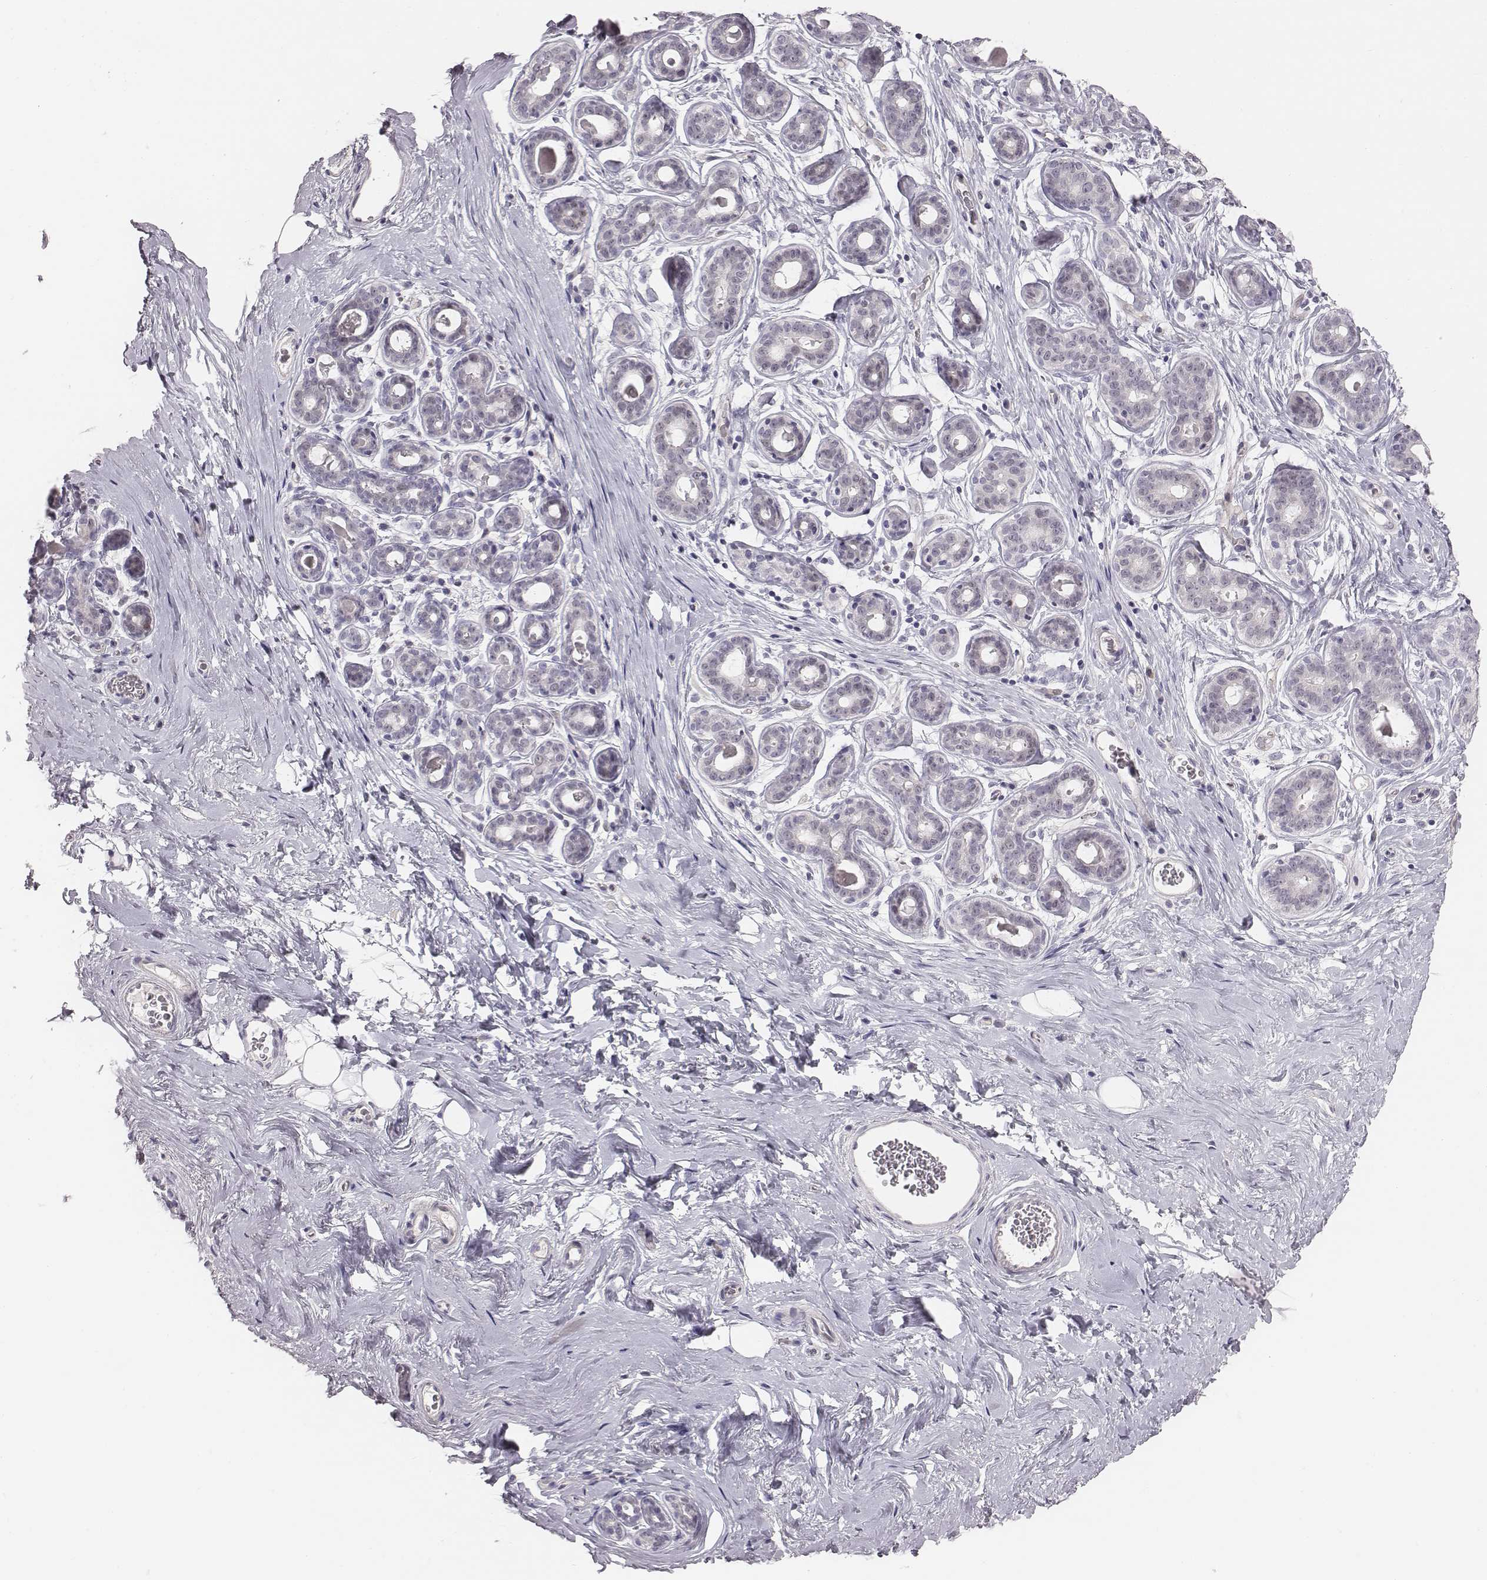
{"staining": {"intensity": "negative", "quantity": "none", "location": "none"}, "tissue": "breast", "cell_type": "Adipocytes", "image_type": "normal", "snomed": [{"axis": "morphology", "description": "Normal tissue, NOS"}, {"axis": "topography", "description": "Skin"}, {"axis": "topography", "description": "Breast"}], "caption": "IHC image of normal breast: human breast stained with DAB (3,3'-diaminobenzidine) demonstrates no significant protein positivity in adipocytes.", "gene": "CACNG4", "patient": {"sex": "female", "age": 43}}